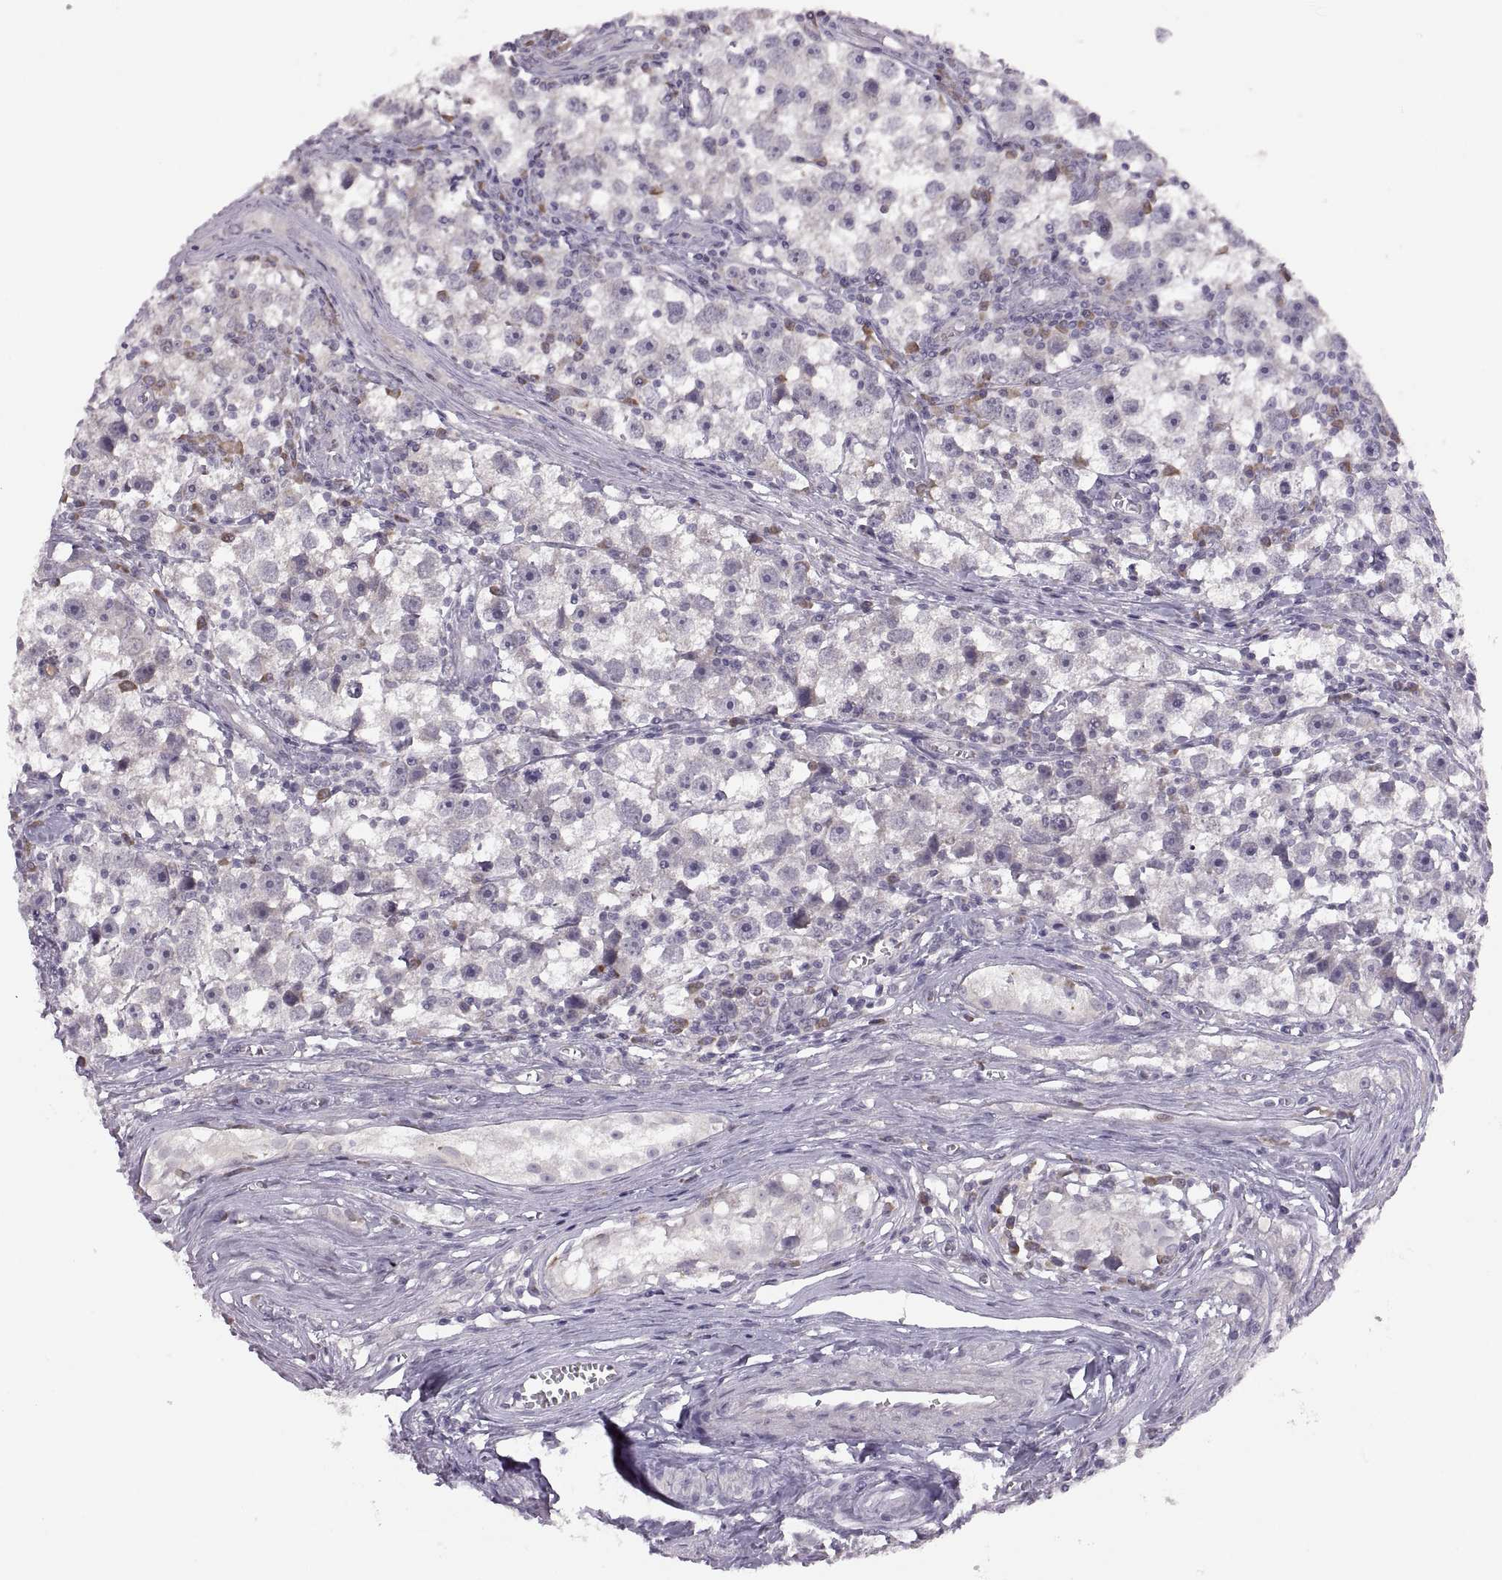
{"staining": {"intensity": "negative", "quantity": "none", "location": "none"}, "tissue": "testis cancer", "cell_type": "Tumor cells", "image_type": "cancer", "snomed": [{"axis": "morphology", "description": "Seminoma, NOS"}, {"axis": "topography", "description": "Testis"}], "caption": "Testis cancer (seminoma) stained for a protein using IHC demonstrates no expression tumor cells.", "gene": "ADH6", "patient": {"sex": "male", "age": 30}}